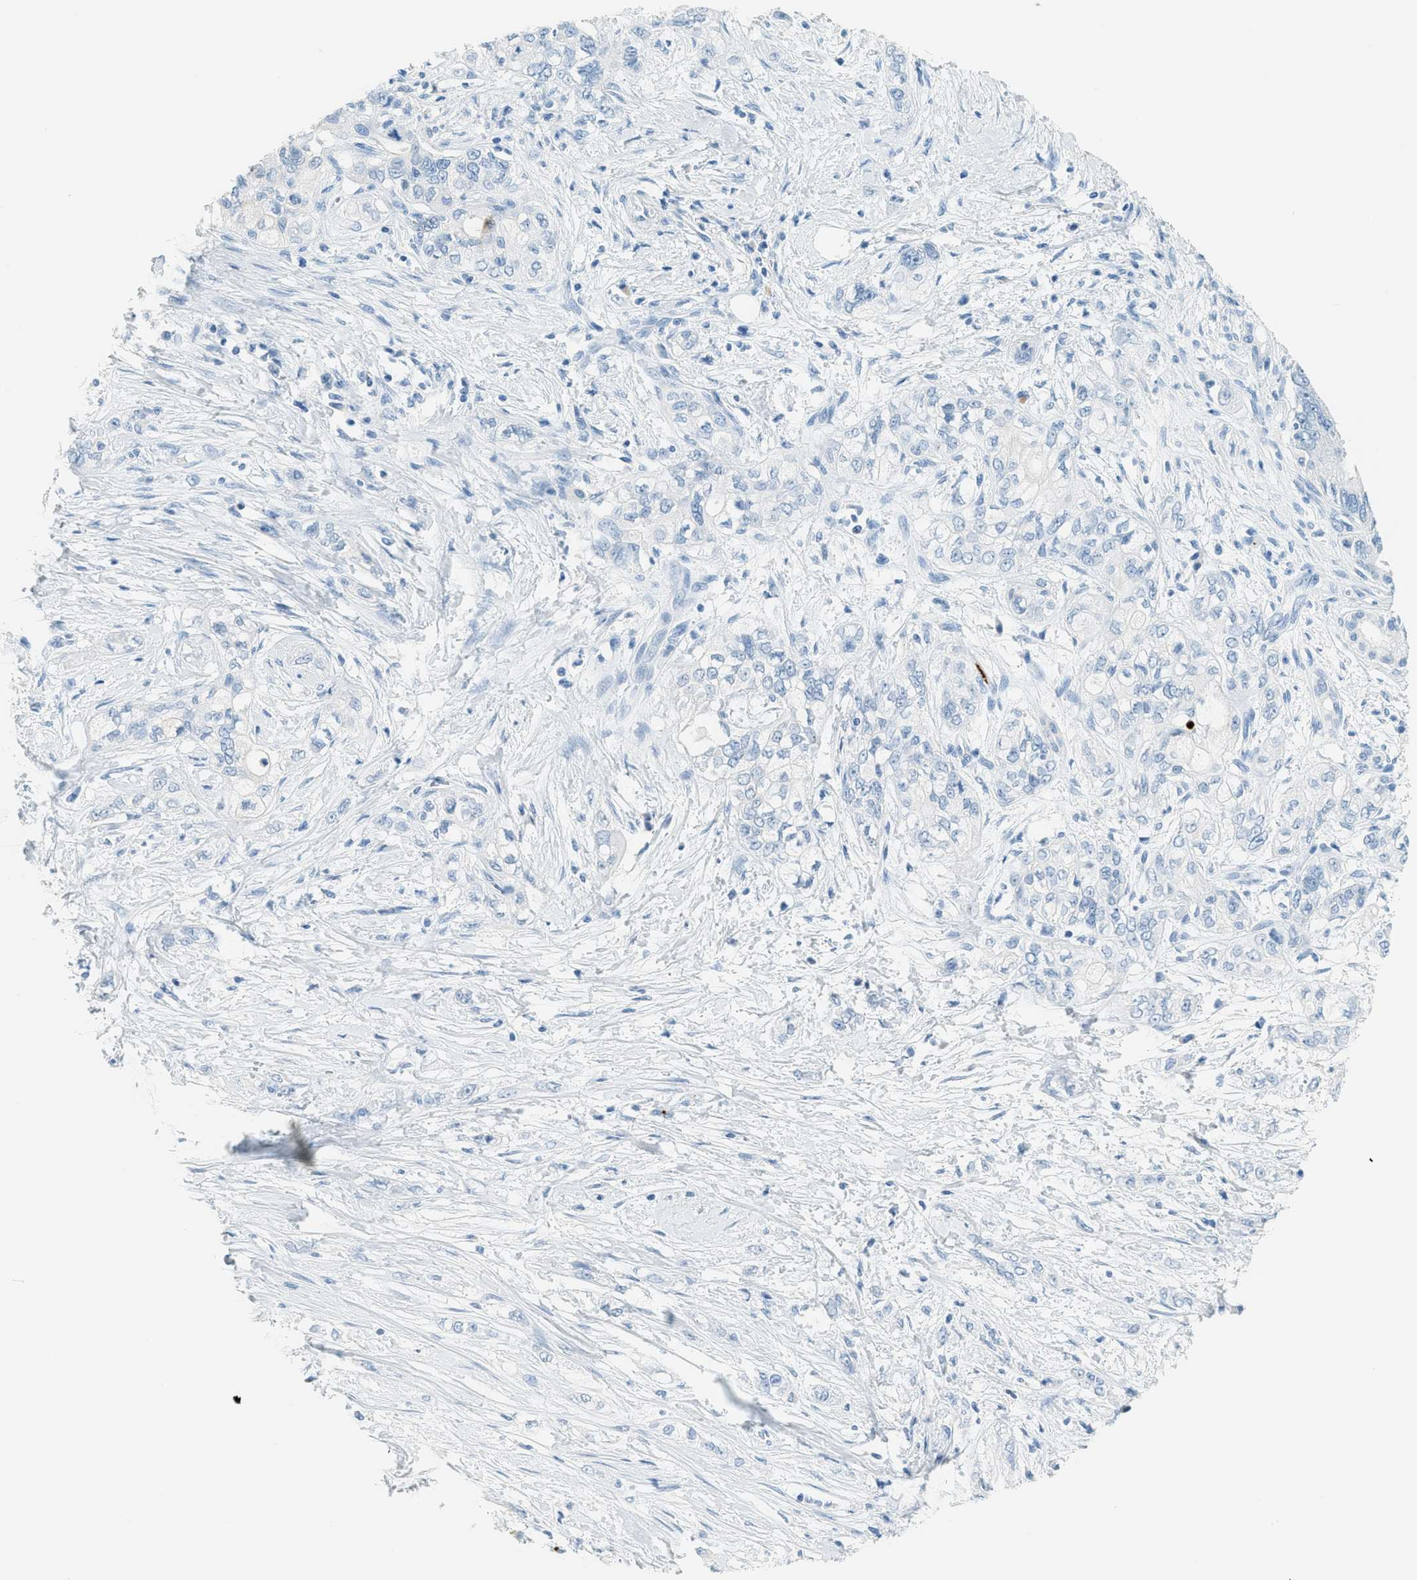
{"staining": {"intensity": "negative", "quantity": "none", "location": "none"}, "tissue": "pancreatic cancer", "cell_type": "Tumor cells", "image_type": "cancer", "snomed": [{"axis": "morphology", "description": "Adenocarcinoma, NOS"}, {"axis": "topography", "description": "Pancreas"}], "caption": "Tumor cells are negative for brown protein staining in pancreatic cancer. (Stains: DAB (3,3'-diaminobenzidine) immunohistochemistry (IHC) with hematoxylin counter stain, Microscopy: brightfield microscopy at high magnification).", "gene": "PPBP", "patient": {"sex": "male", "age": 70}}